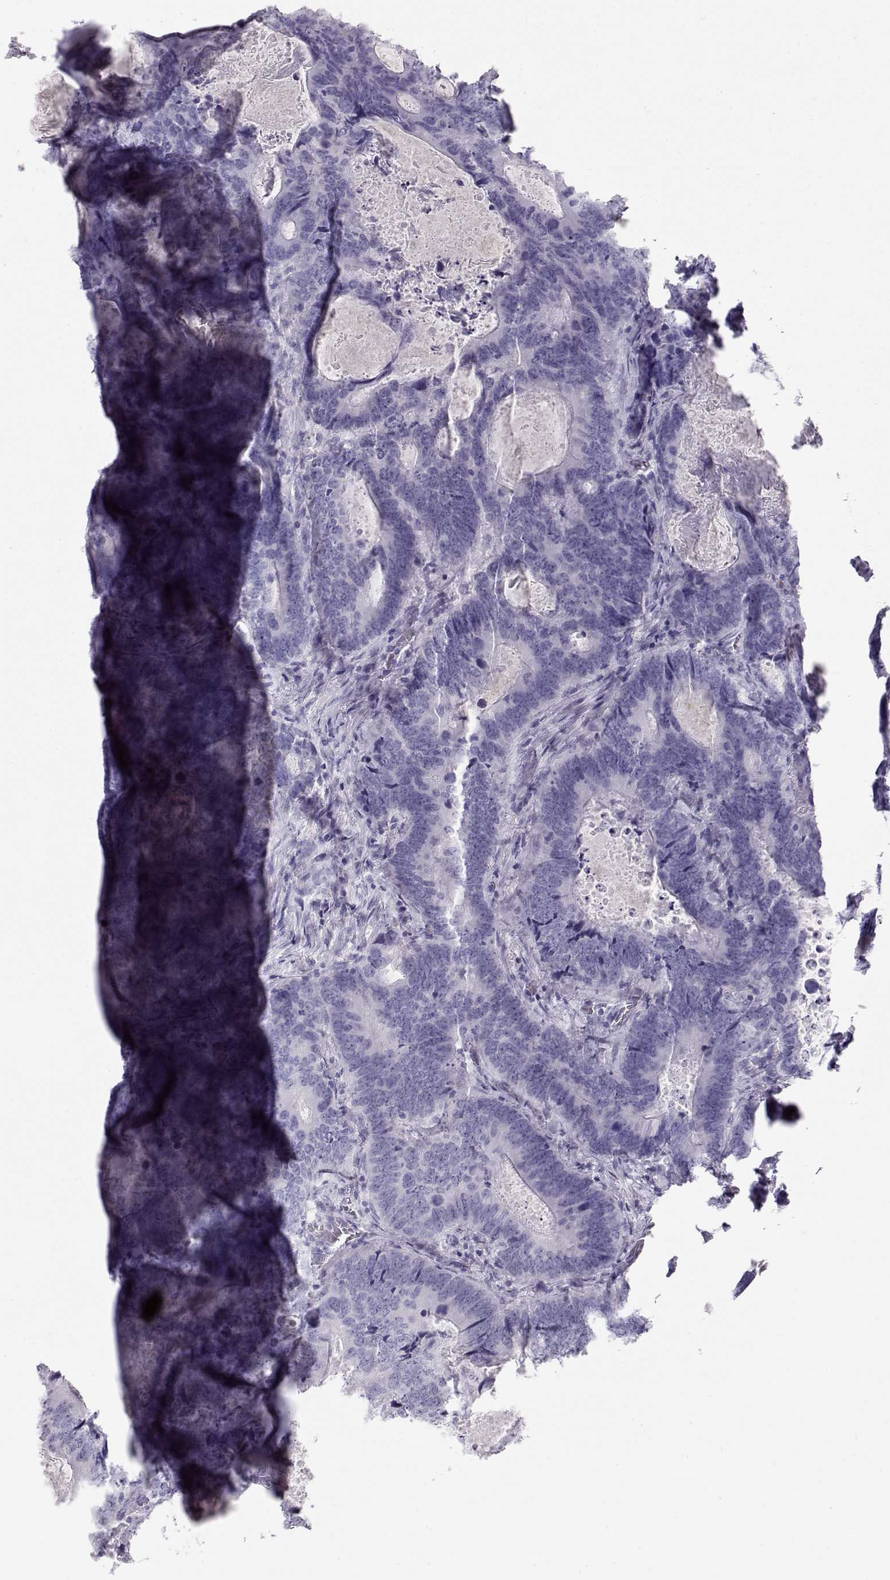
{"staining": {"intensity": "negative", "quantity": "none", "location": "none"}, "tissue": "colorectal cancer", "cell_type": "Tumor cells", "image_type": "cancer", "snomed": [{"axis": "morphology", "description": "Adenocarcinoma, NOS"}, {"axis": "topography", "description": "Colon"}], "caption": "A photomicrograph of colorectal adenocarcinoma stained for a protein reveals no brown staining in tumor cells. (DAB IHC with hematoxylin counter stain).", "gene": "MIP", "patient": {"sex": "female", "age": 82}}